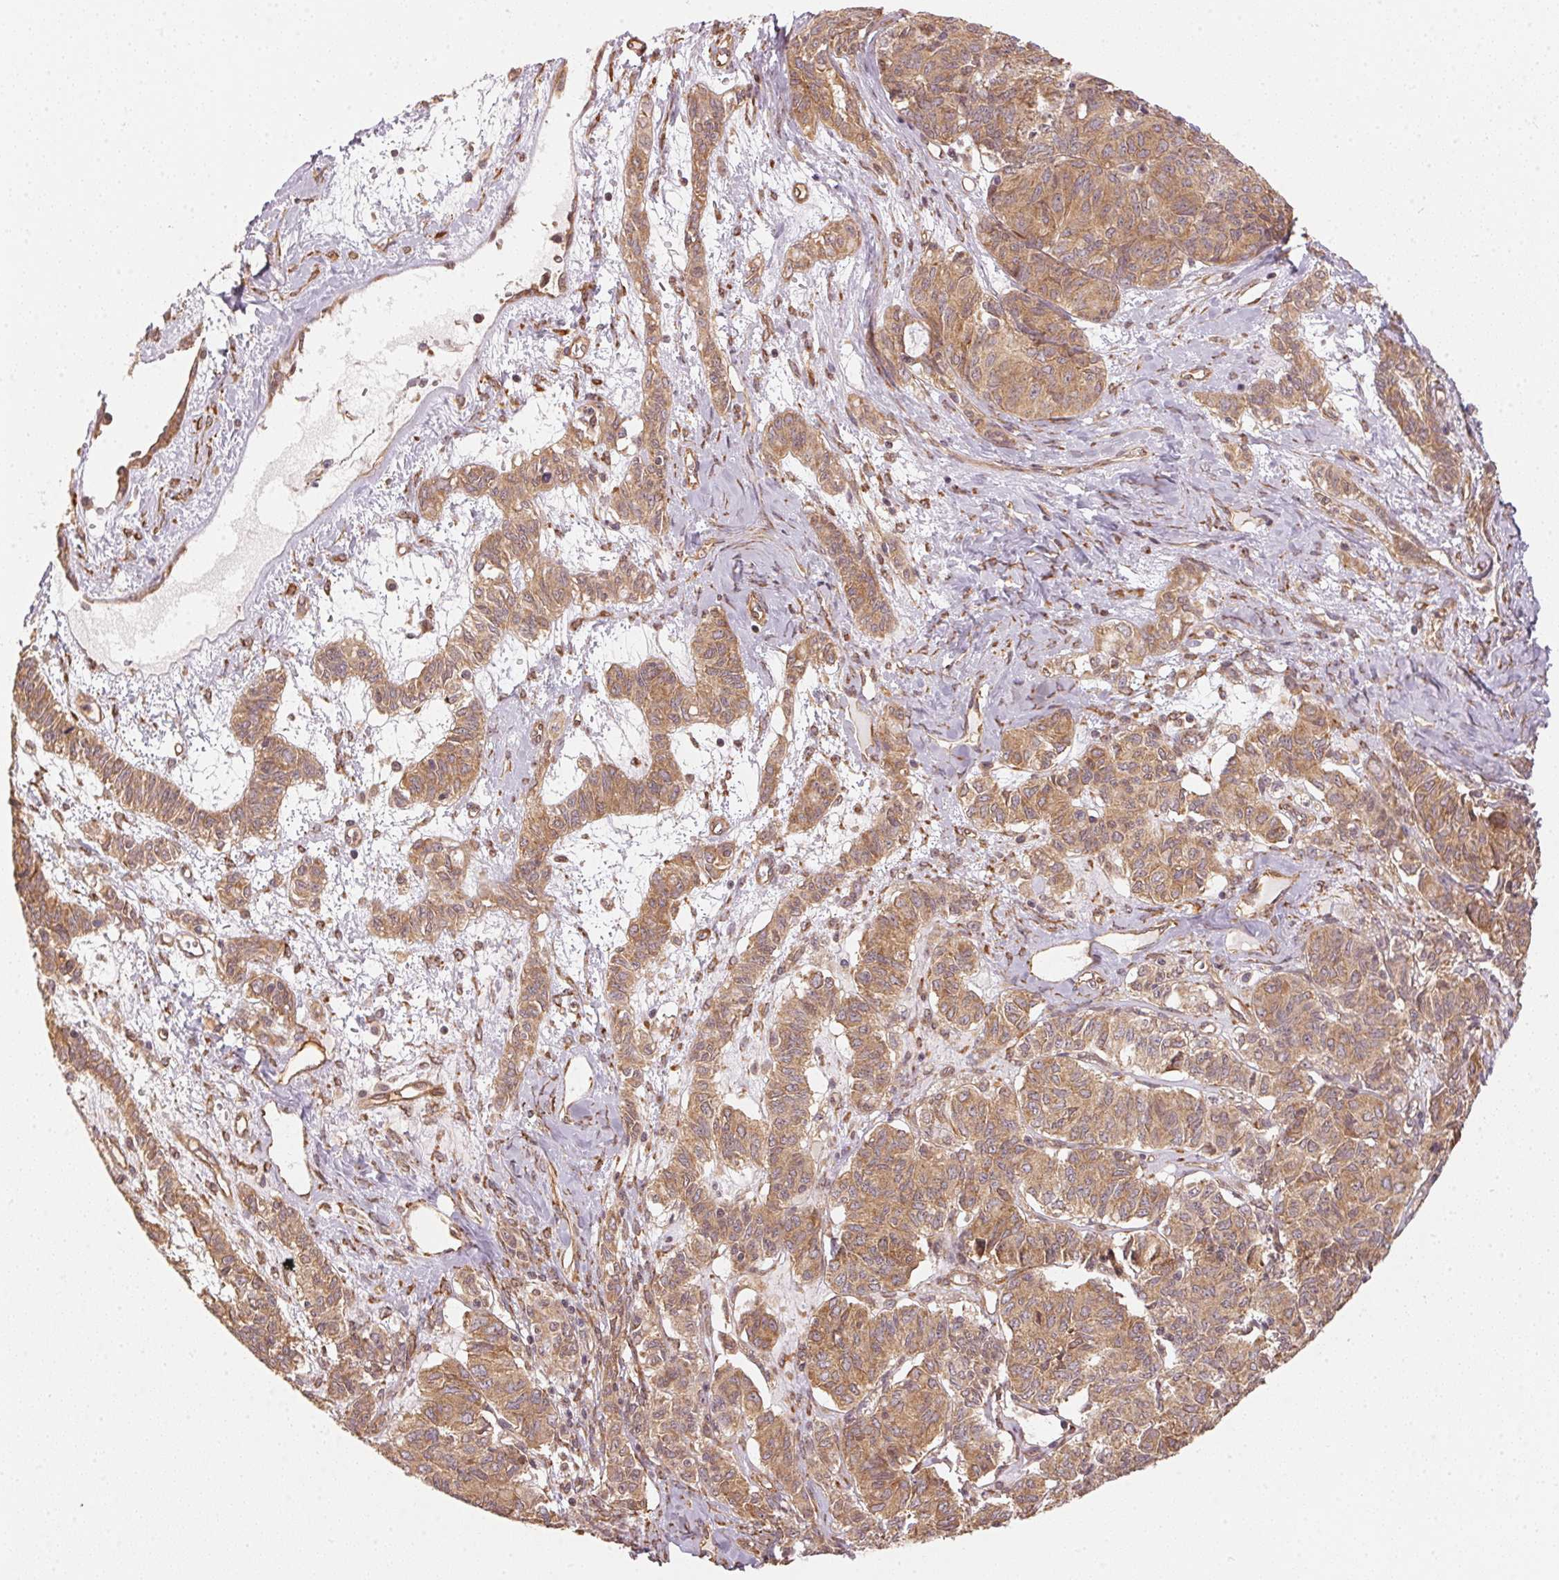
{"staining": {"intensity": "moderate", "quantity": ">75%", "location": "cytoplasmic/membranous"}, "tissue": "ovarian cancer", "cell_type": "Tumor cells", "image_type": "cancer", "snomed": [{"axis": "morphology", "description": "Carcinoma, endometroid"}, {"axis": "topography", "description": "Ovary"}], "caption": "Brown immunohistochemical staining in ovarian cancer (endometroid carcinoma) displays moderate cytoplasmic/membranous positivity in about >75% of tumor cells.", "gene": "STRN4", "patient": {"sex": "female", "age": 80}}